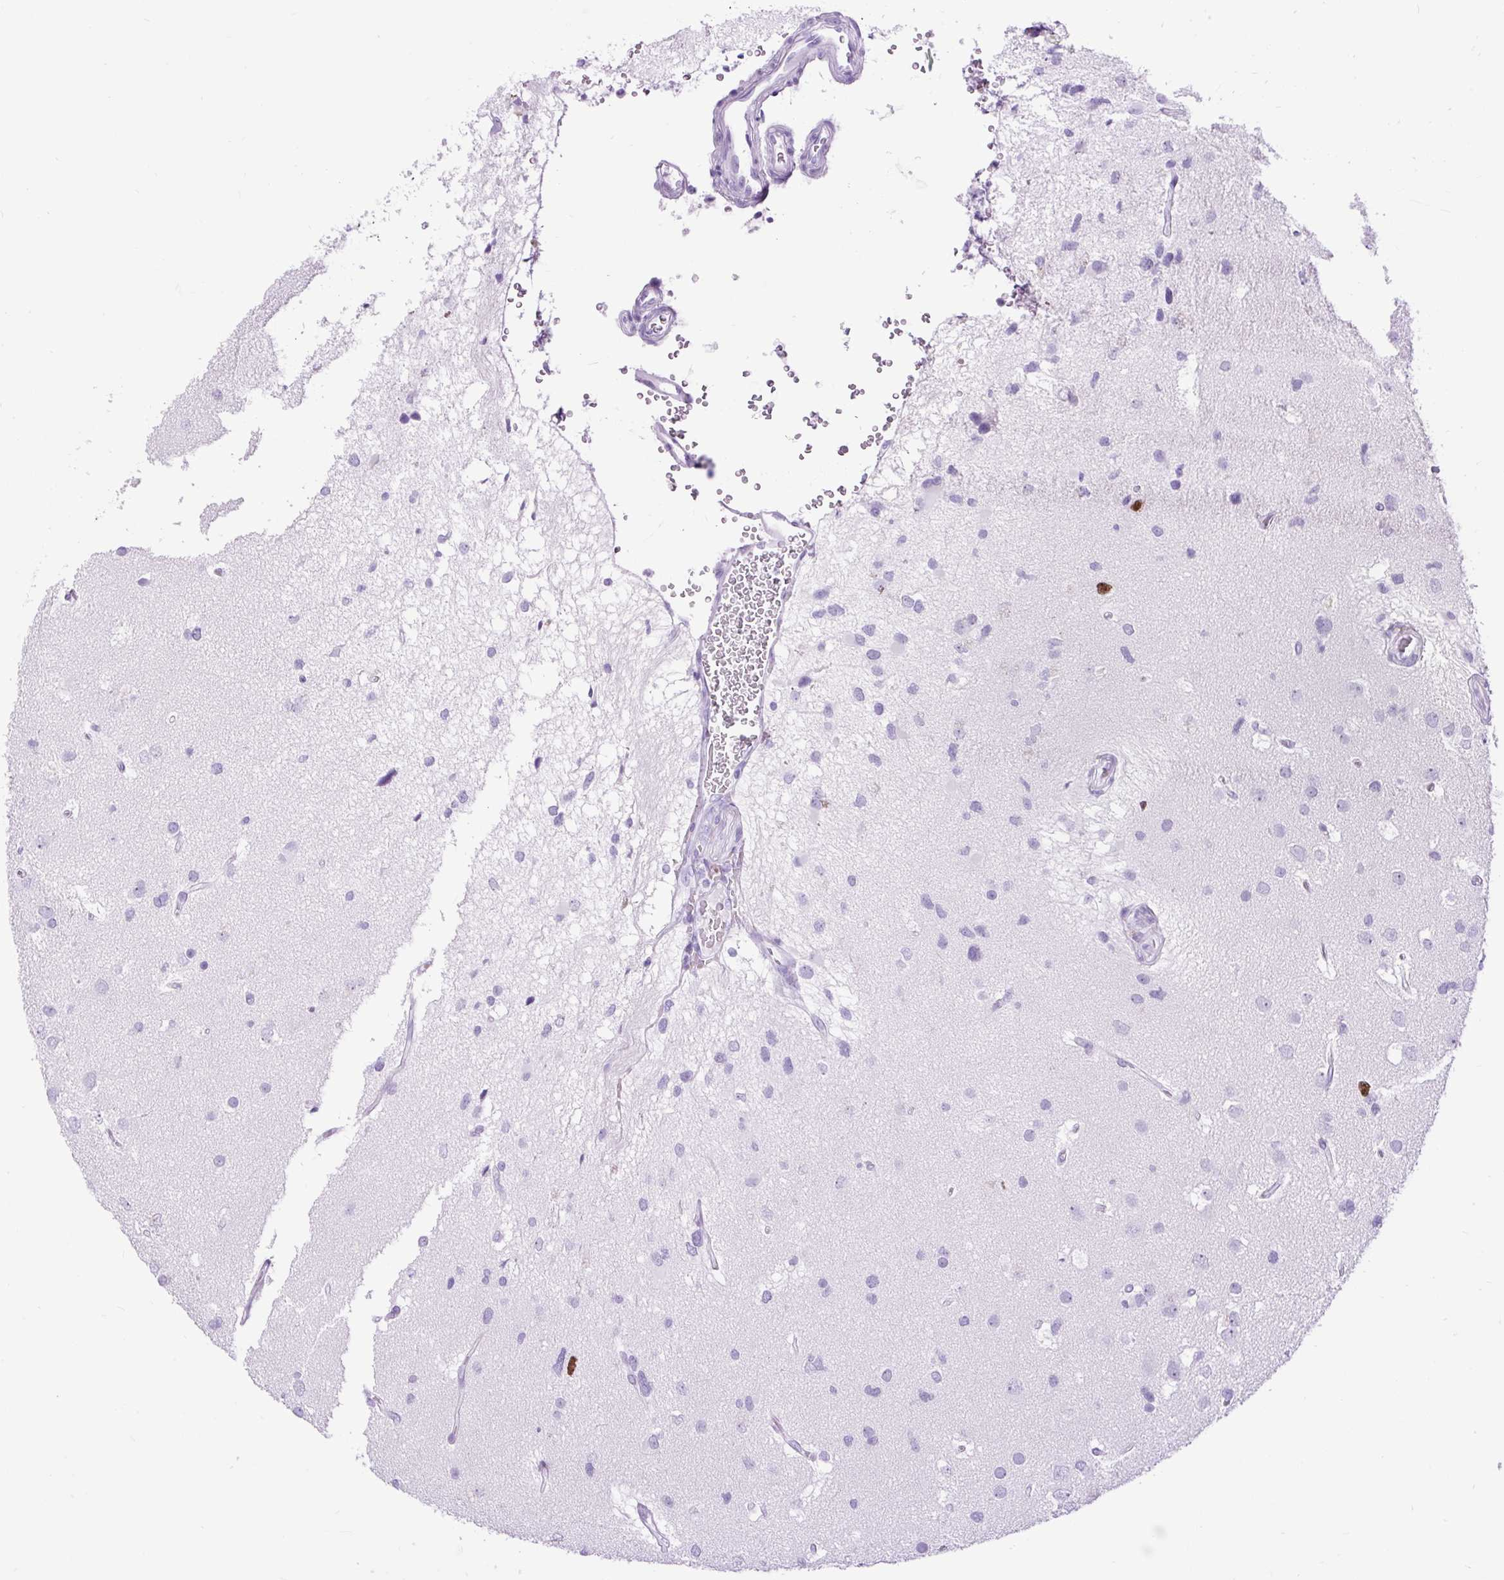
{"staining": {"intensity": "negative", "quantity": "none", "location": "none"}, "tissue": "glioma", "cell_type": "Tumor cells", "image_type": "cancer", "snomed": [{"axis": "morphology", "description": "Glioma, malignant, High grade"}, {"axis": "topography", "description": "Brain"}], "caption": "Human malignant high-grade glioma stained for a protein using immunohistochemistry shows no expression in tumor cells.", "gene": "RACGAP1", "patient": {"sex": "male", "age": 53}}